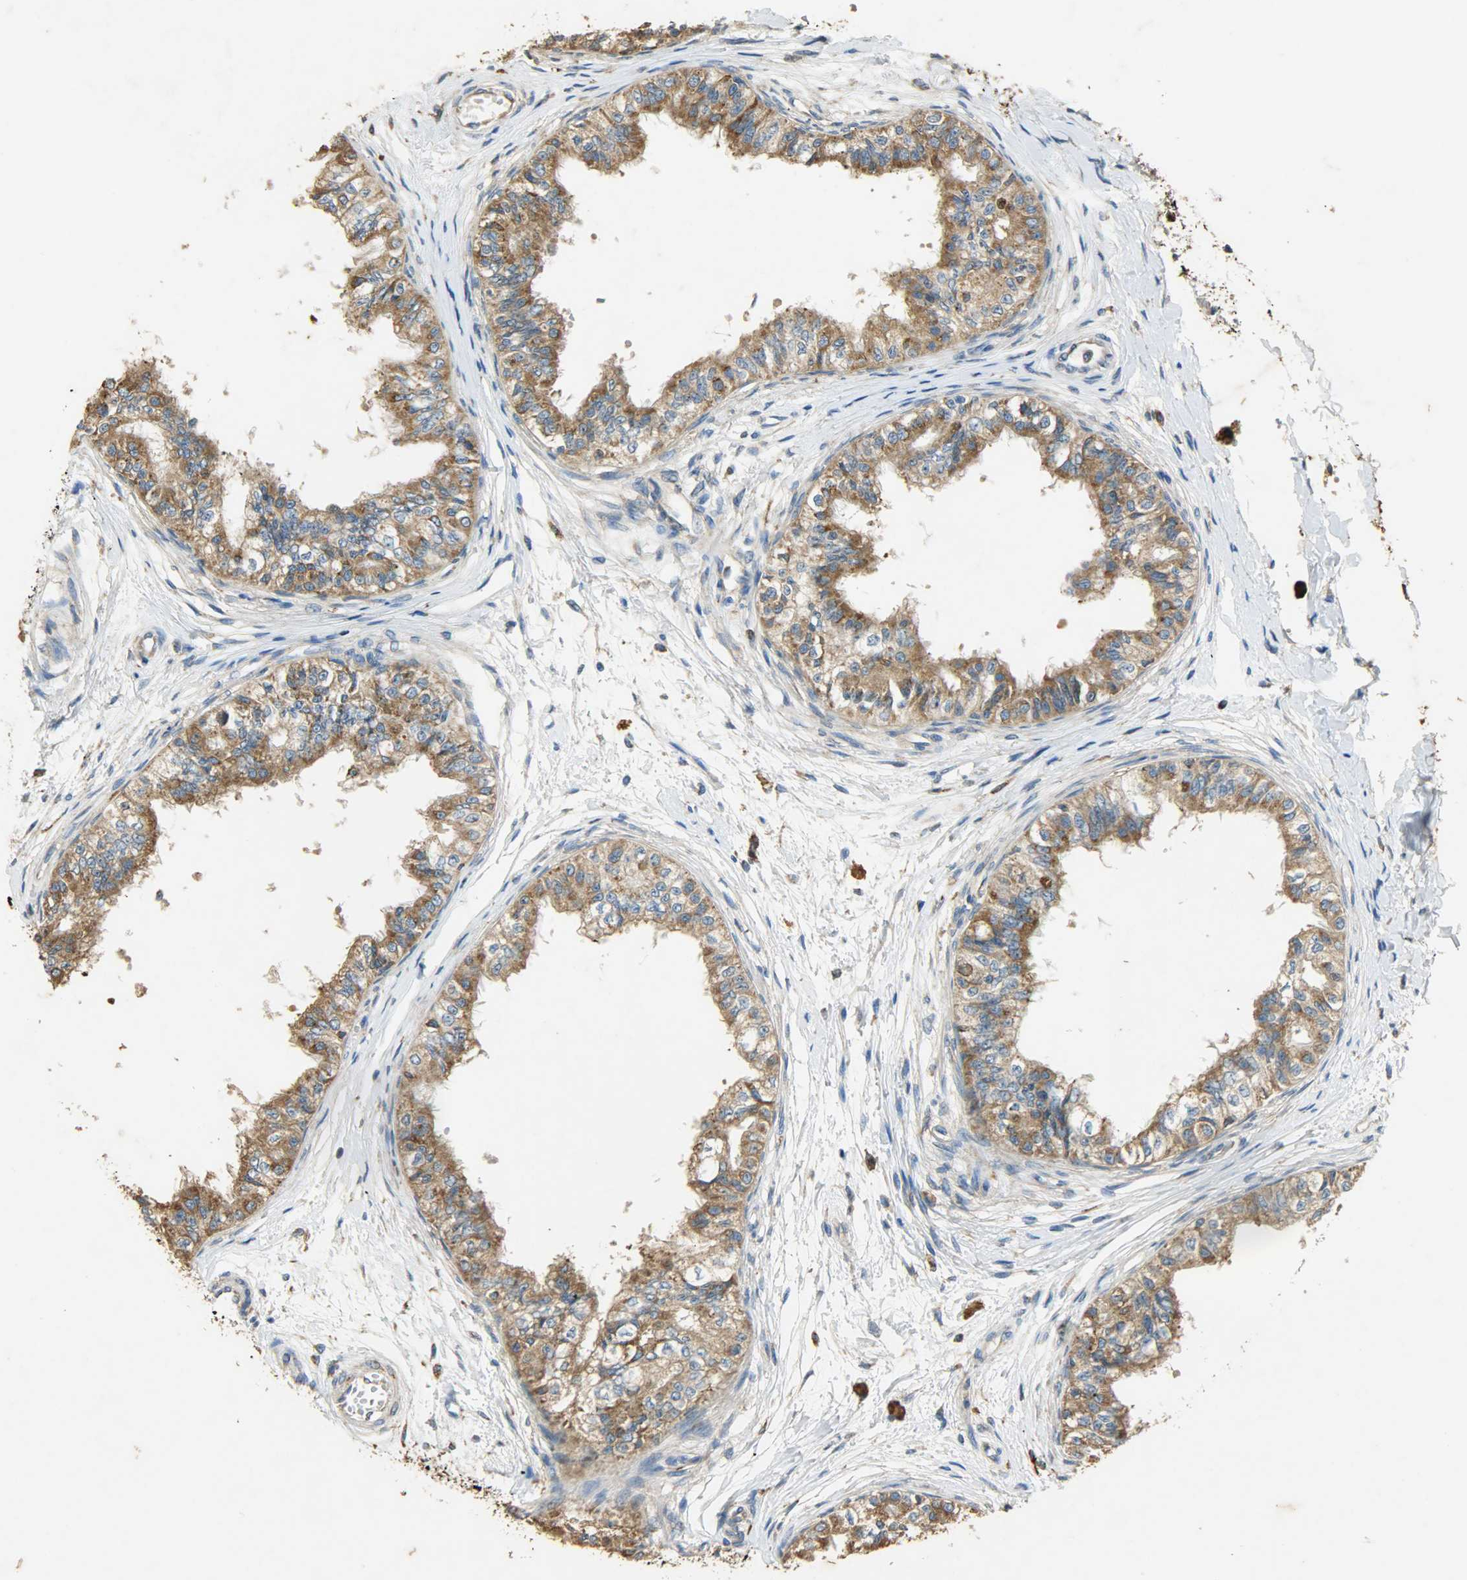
{"staining": {"intensity": "moderate", "quantity": ">75%", "location": "cytoplasmic/membranous"}, "tissue": "epididymis", "cell_type": "Glandular cells", "image_type": "normal", "snomed": [{"axis": "morphology", "description": "Normal tissue, NOS"}, {"axis": "morphology", "description": "Adenocarcinoma, metastatic, NOS"}, {"axis": "topography", "description": "Testis"}, {"axis": "topography", "description": "Epididymis"}], "caption": "Human epididymis stained for a protein (brown) exhibits moderate cytoplasmic/membranous positive staining in about >75% of glandular cells.", "gene": "HSPA5", "patient": {"sex": "male", "age": 26}}